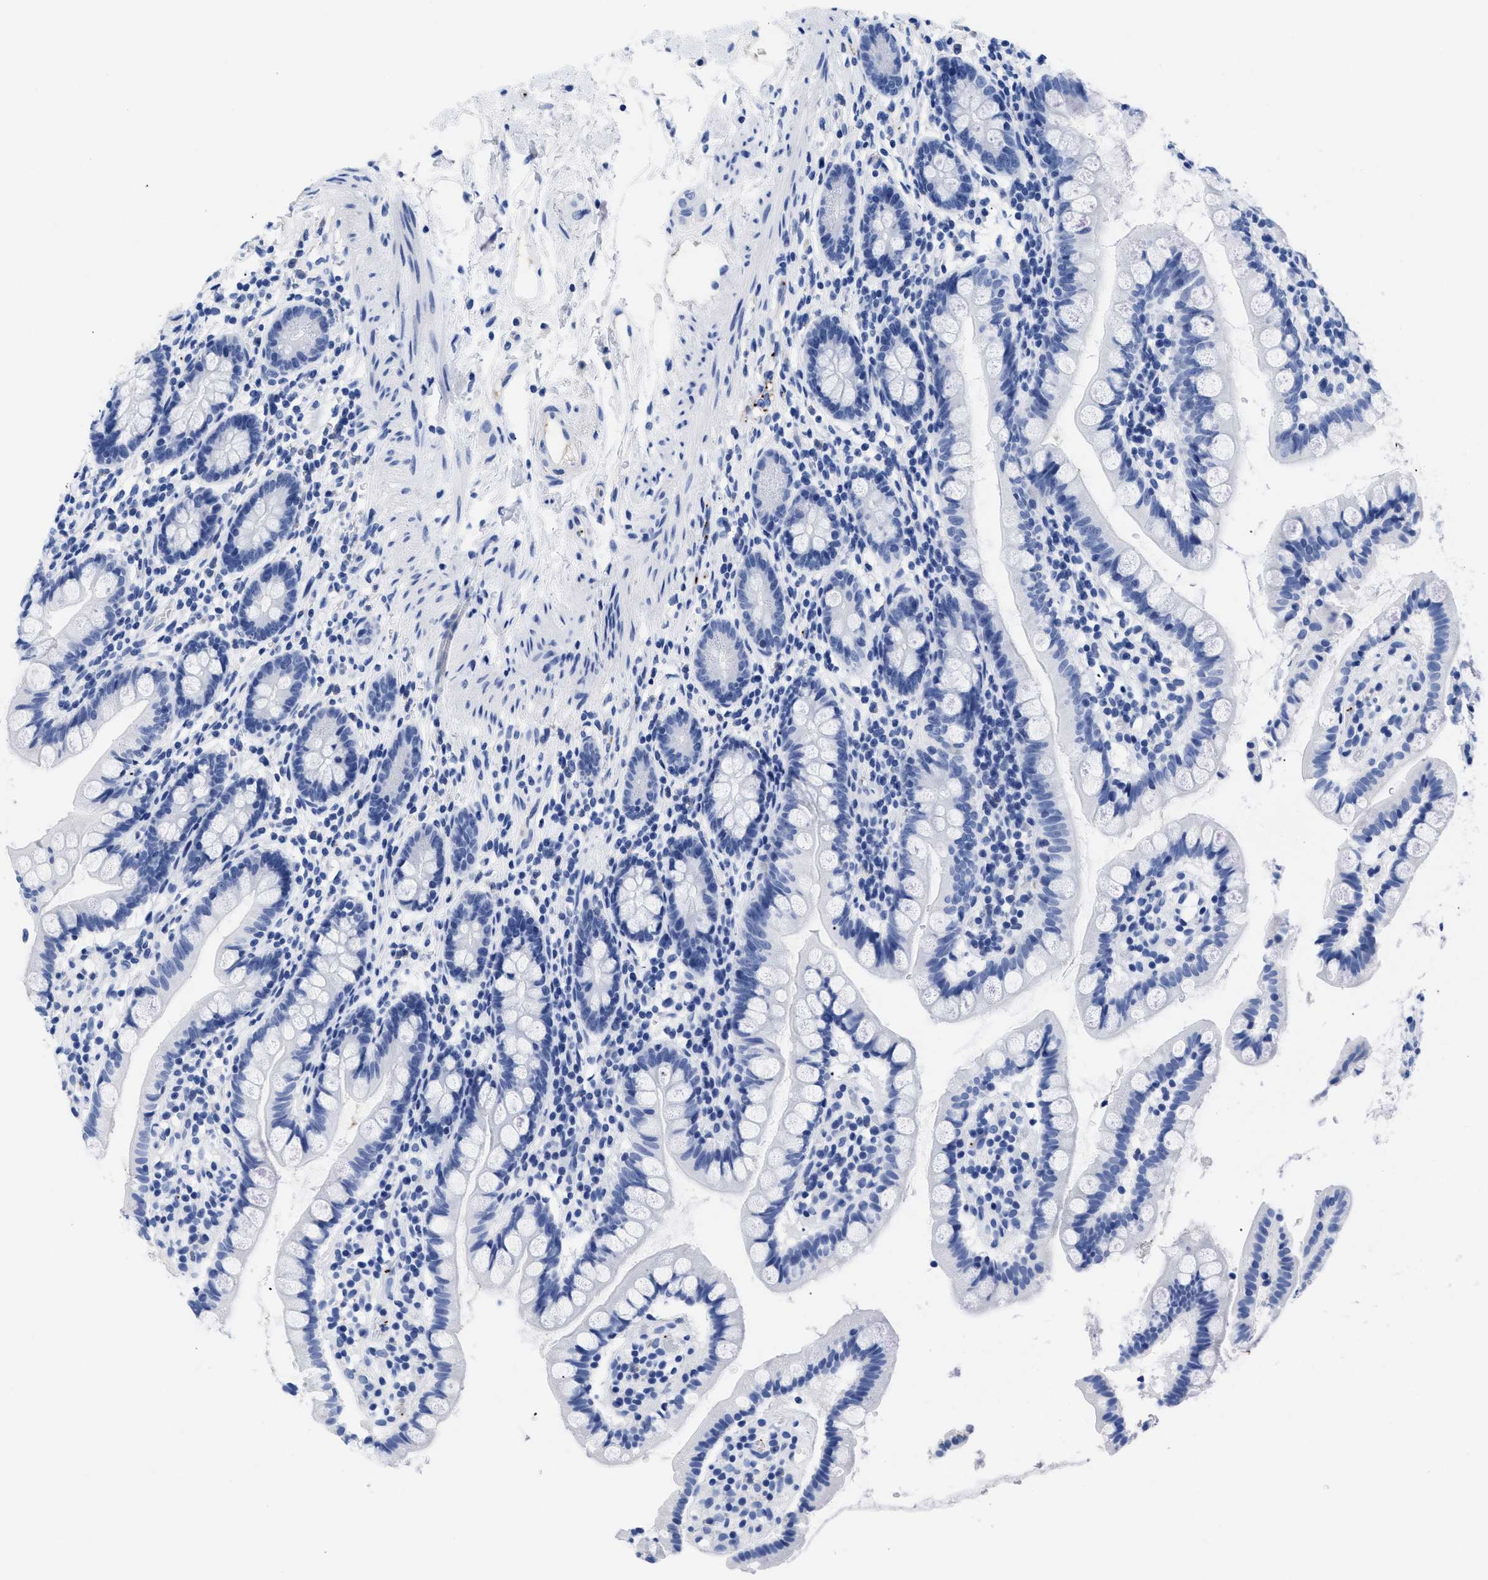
{"staining": {"intensity": "negative", "quantity": "none", "location": "none"}, "tissue": "small intestine", "cell_type": "Glandular cells", "image_type": "normal", "snomed": [{"axis": "morphology", "description": "Normal tissue, NOS"}, {"axis": "topography", "description": "Small intestine"}], "caption": "Immunohistochemistry (IHC) histopathology image of normal human small intestine stained for a protein (brown), which shows no expression in glandular cells.", "gene": "TREML1", "patient": {"sex": "female", "age": 84}}